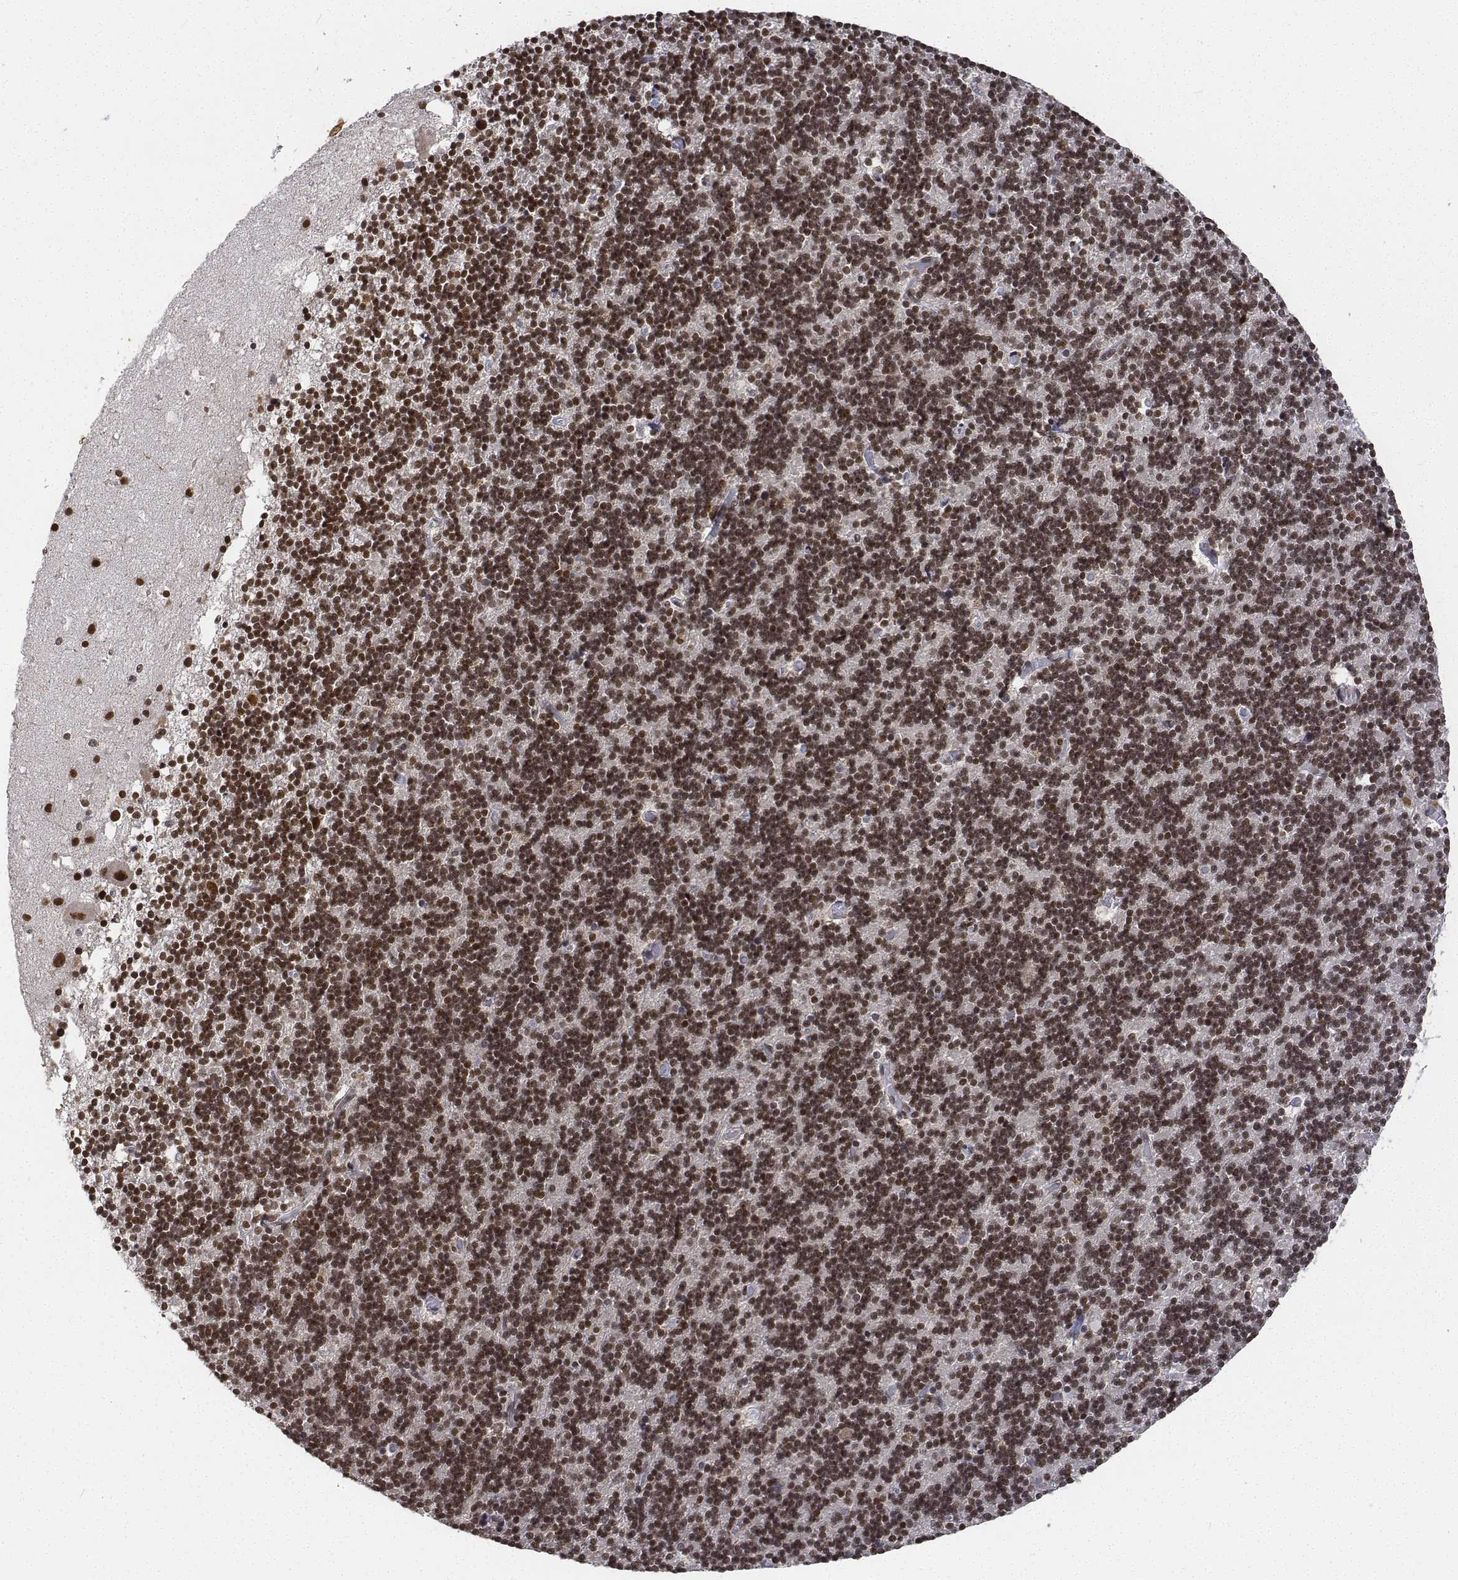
{"staining": {"intensity": "strong", "quantity": ">75%", "location": "nuclear"}, "tissue": "cerebellum", "cell_type": "Cells in molecular layer", "image_type": "normal", "snomed": [{"axis": "morphology", "description": "Normal tissue, NOS"}, {"axis": "topography", "description": "Cerebellum"}], "caption": "There is high levels of strong nuclear expression in cells in molecular layer of normal cerebellum, as demonstrated by immunohistochemical staining (brown color).", "gene": "ATRX", "patient": {"sex": "male", "age": 70}}